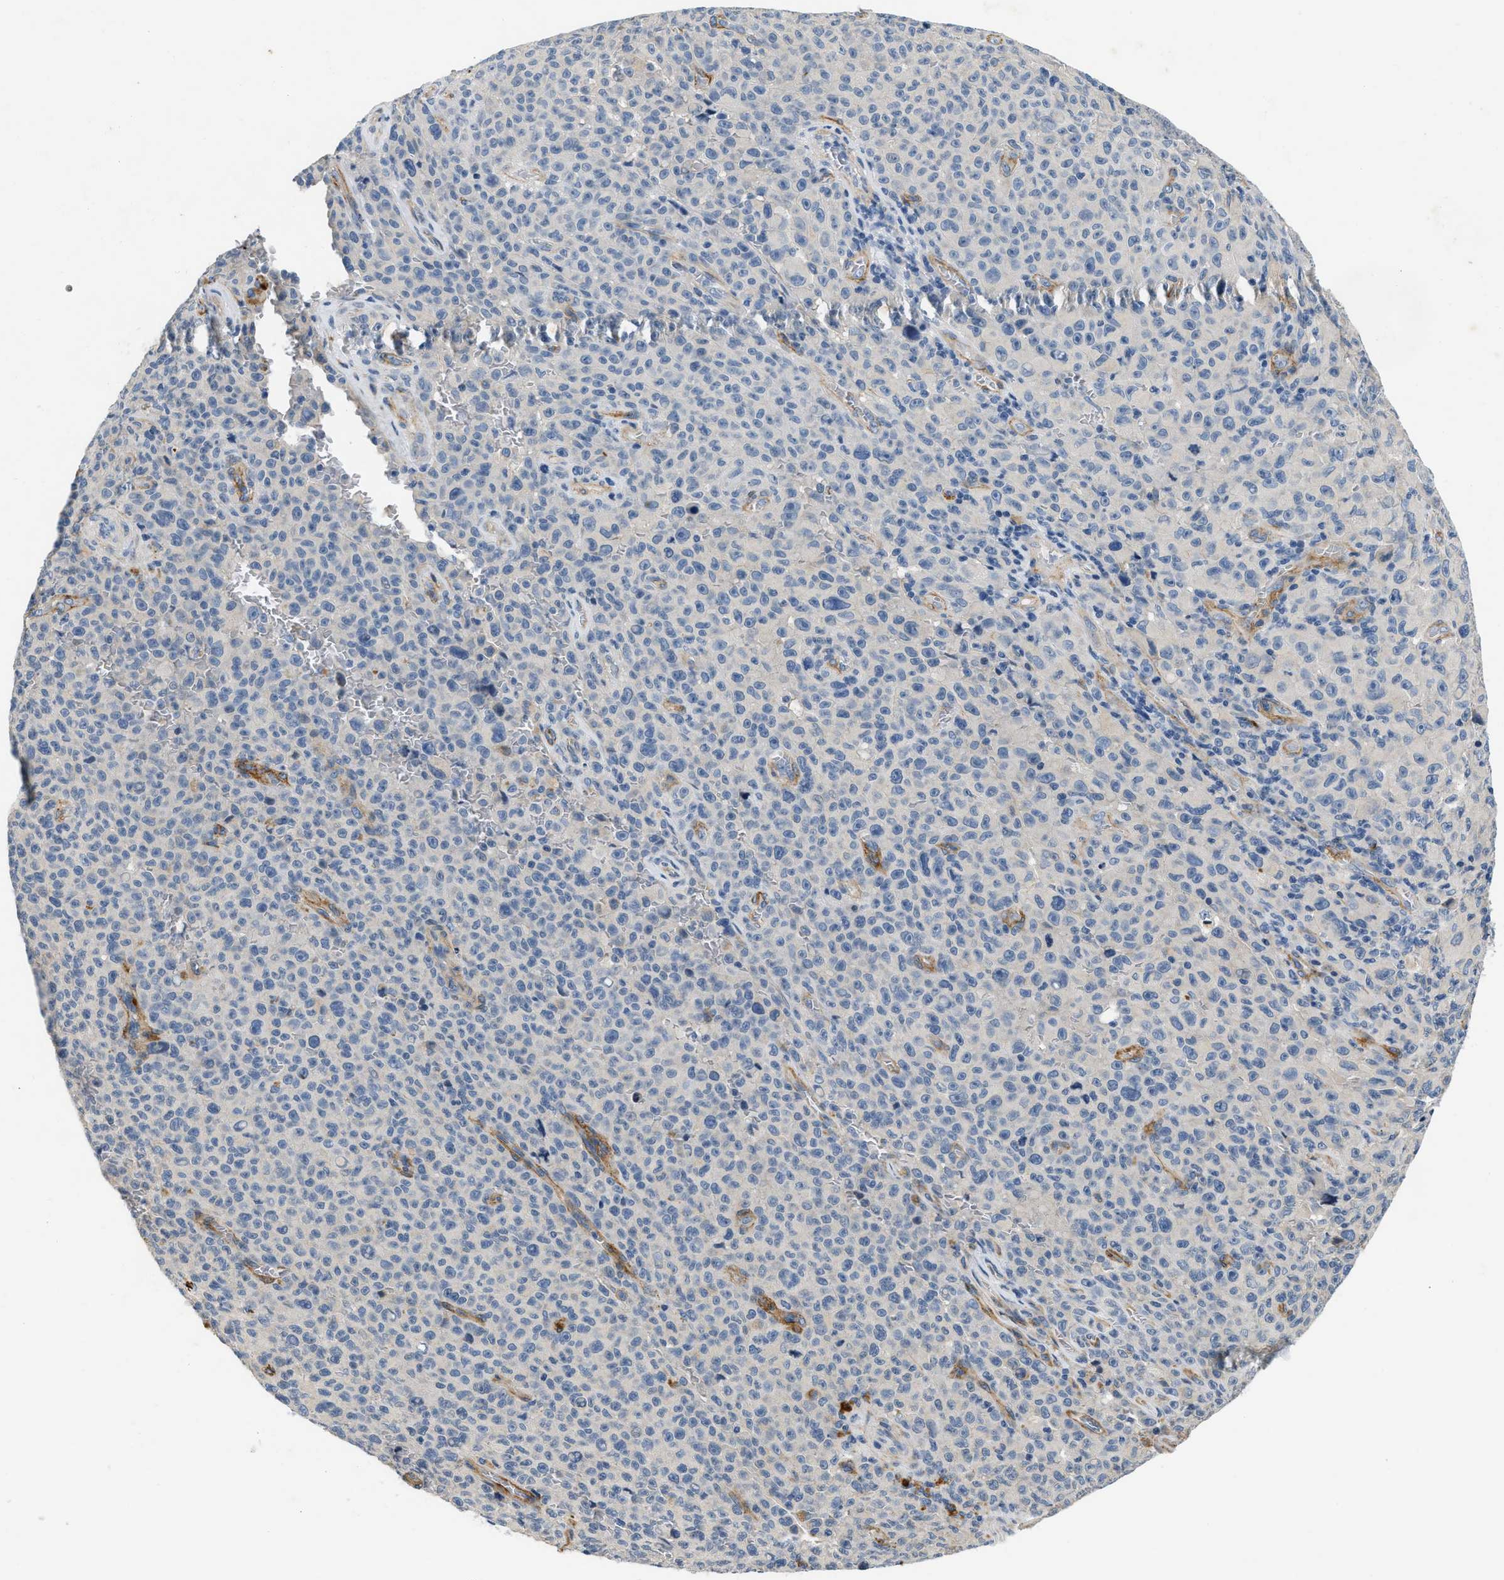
{"staining": {"intensity": "negative", "quantity": "none", "location": "none"}, "tissue": "melanoma", "cell_type": "Tumor cells", "image_type": "cancer", "snomed": [{"axis": "morphology", "description": "Malignant melanoma, NOS"}, {"axis": "topography", "description": "Skin"}], "caption": "Tumor cells are negative for protein expression in human malignant melanoma.", "gene": "PDGFRA", "patient": {"sex": "female", "age": 82}}